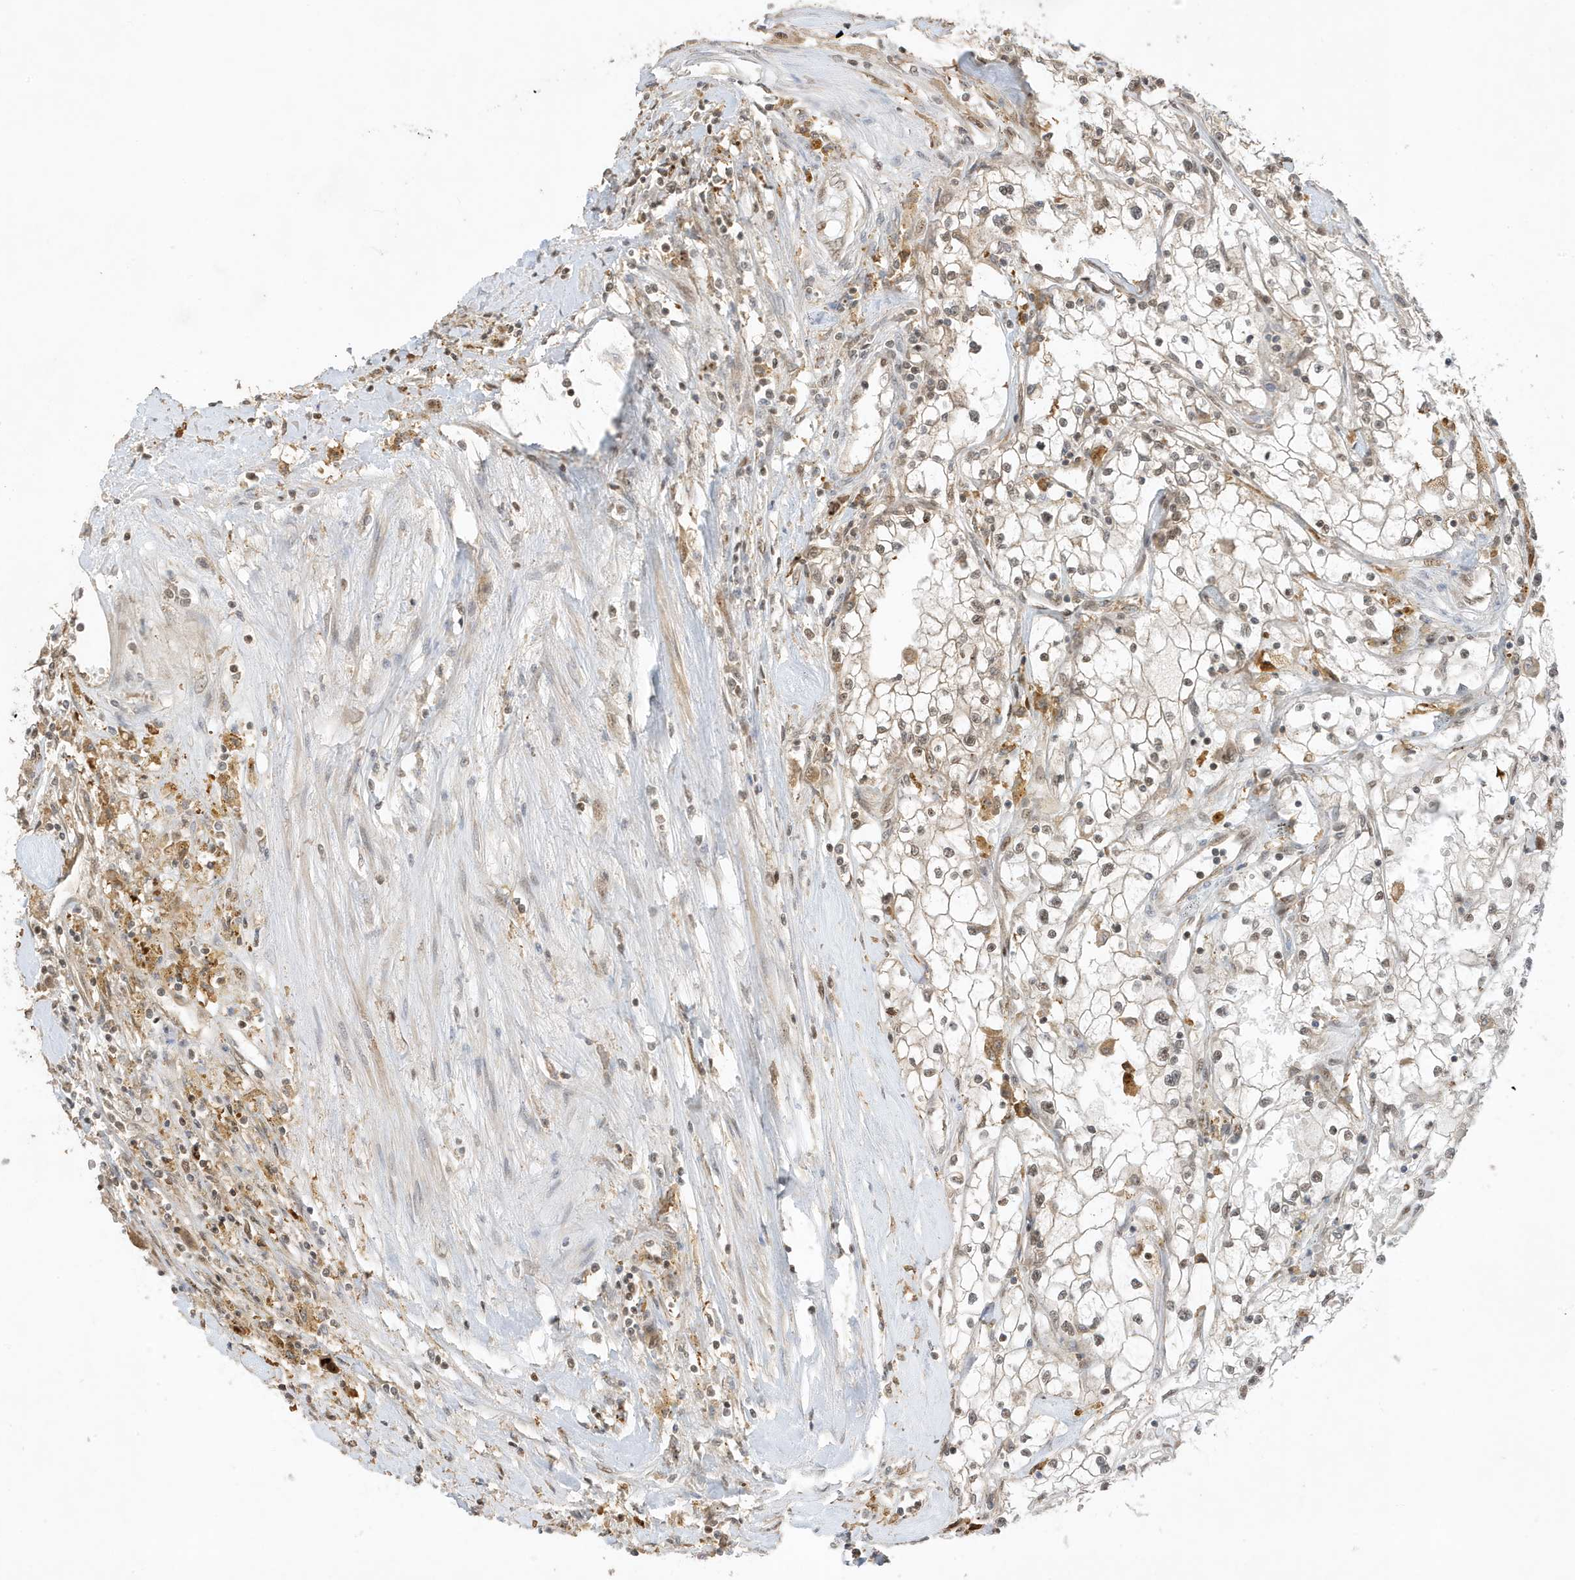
{"staining": {"intensity": "negative", "quantity": "none", "location": "none"}, "tissue": "renal cancer", "cell_type": "Tumor cells", "image_type": "cancer", "snomed": [{"axis": "morphology", "description": "Adenocarcinoma, NOS"}, {"axis": "topography", "description": "Kidney"}], "caption": "Immunohistochemistry (IHC) image of human renal adenocarcinoma stained for a protein (brown), which displays no expression in tumor cells.", "gene": "ZBTB41", "patient": {"sex": "male", "age": 56}}